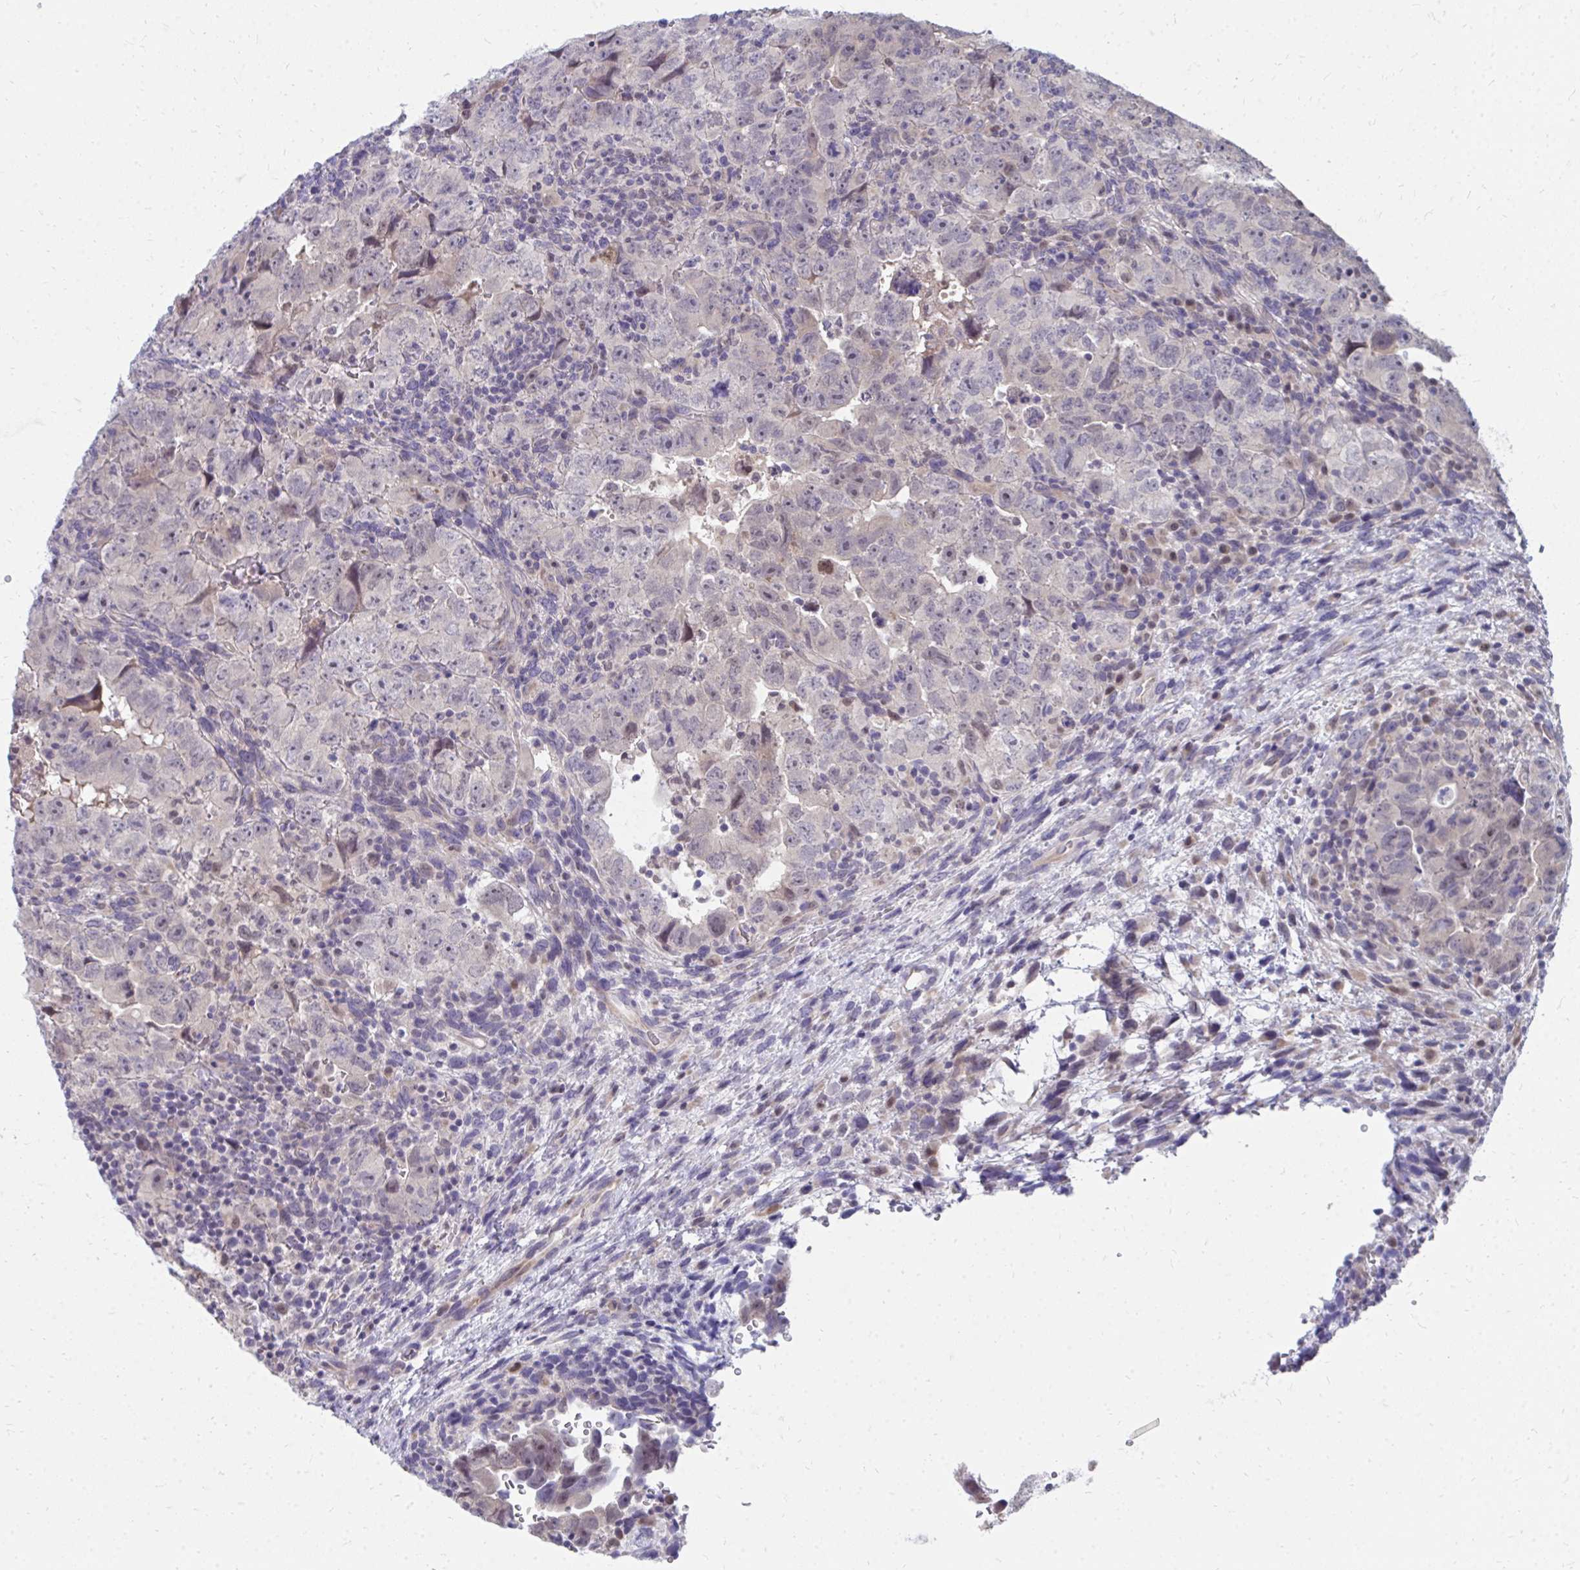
{"staining": {"intensity": "weak", "quantity": "<25%", "location": "nuclear"}, "tissue": "testis cancer", "cell_type": "Tumor cells", "image_type": "cancer", "snomed": [{"axis": "morphology", "description": "Carcinoma, Embryonal, NOS"}, {"axis": "topography", "description": "Testis"}], "caption": "Immunohistochemical staining of testis cancer (embryonal carcinoma) shows no significant expression in tumor cells.", "gene": "MROH8", "patient": {"sex": "male", "age": 24}}